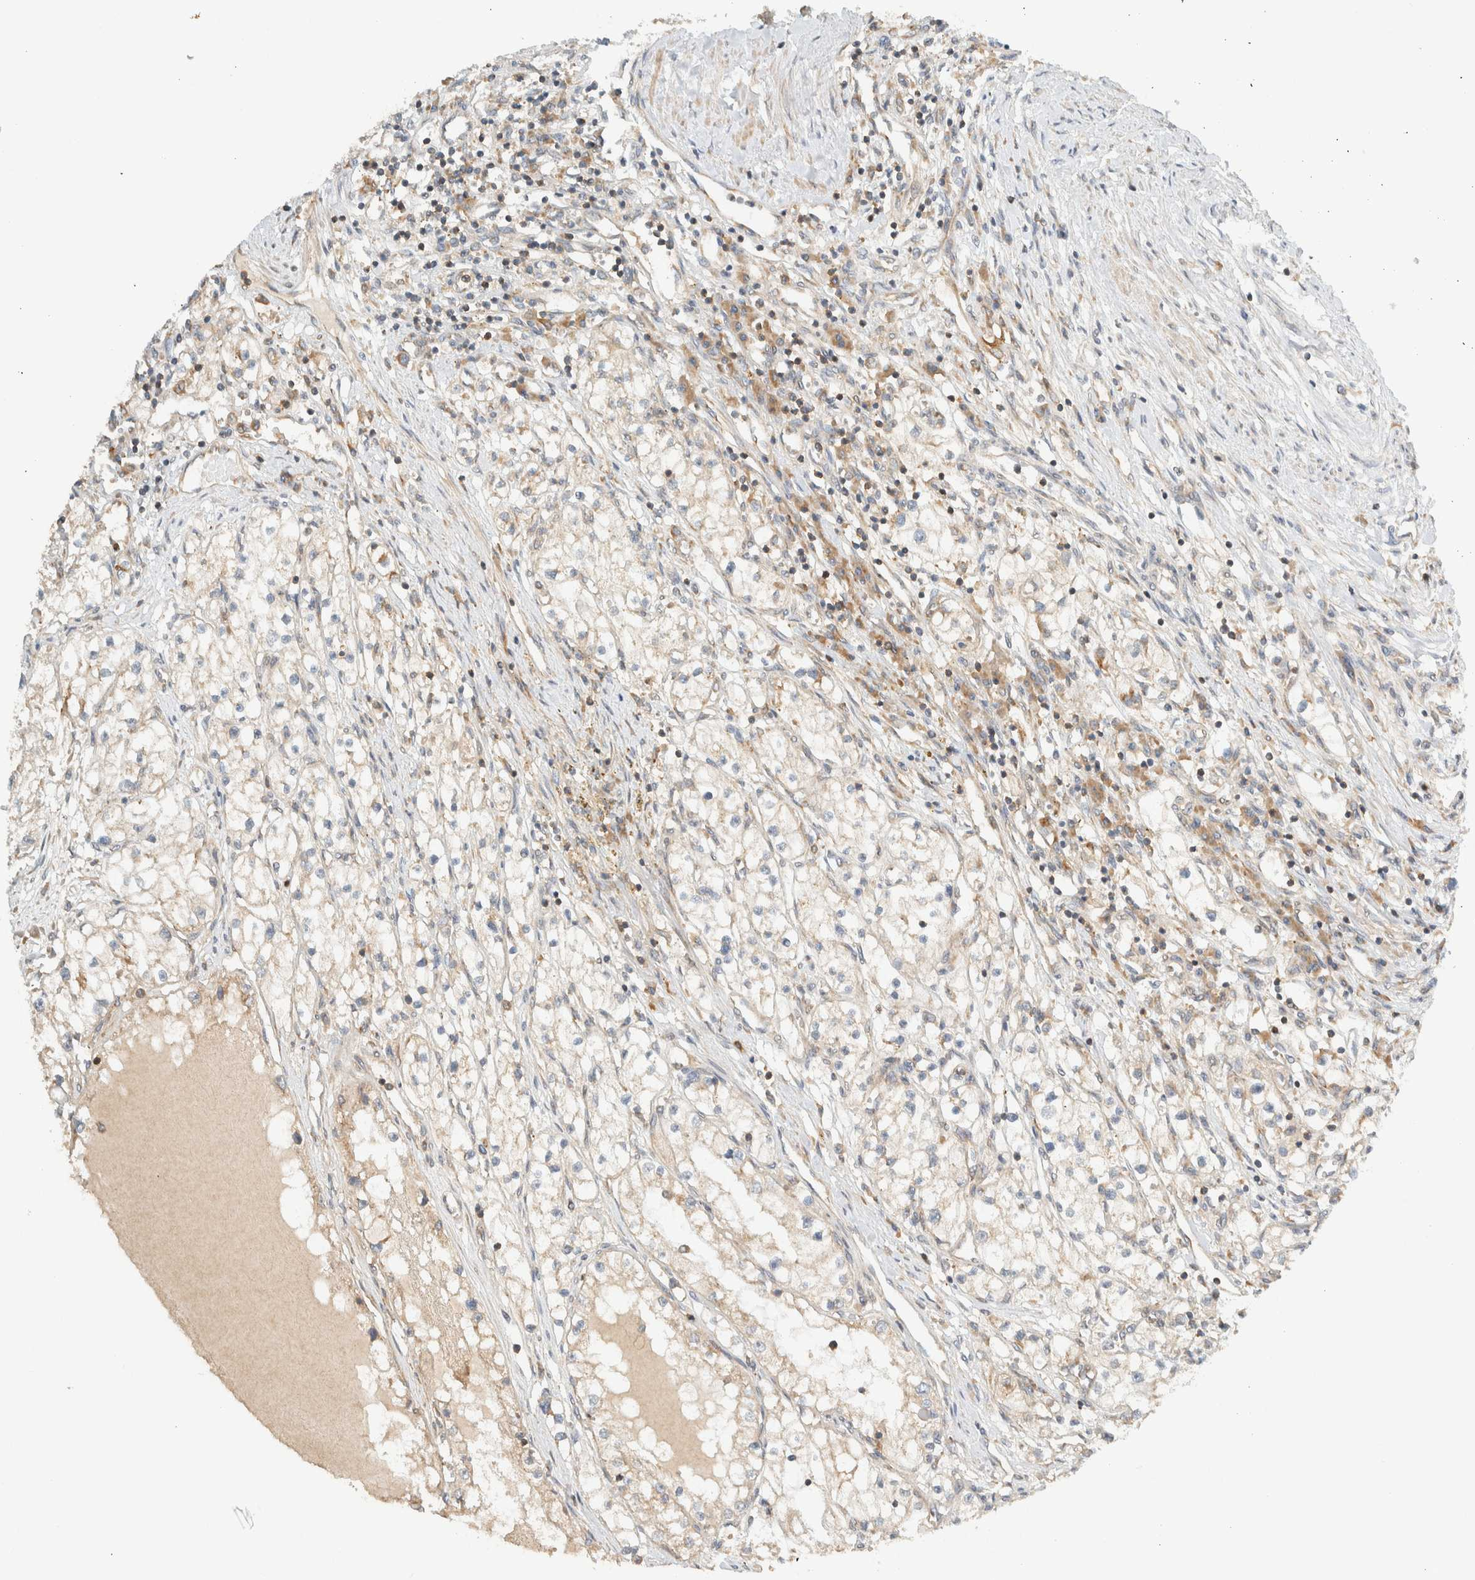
{"staining": {"intensity": "negative", "quantity": "none", "location": "none"}, "tissue": "renal cancer", "cell_type": "Tumor cells", "image_type": "cancer", "snomed": [{"axis": "morphology", "description": "Adenocarcinoma, NOS"}, {"axis": "topography", "description": "Kidney"}], "caption": "High magnification brightfield microscopy of renal cancer stained with DAB (brown) and counterstained with hematoxylin (blue): tumor cells show no significant staining.", "gene": "ARFGEF1", "patient": {"sex": "male", "age": 68}}